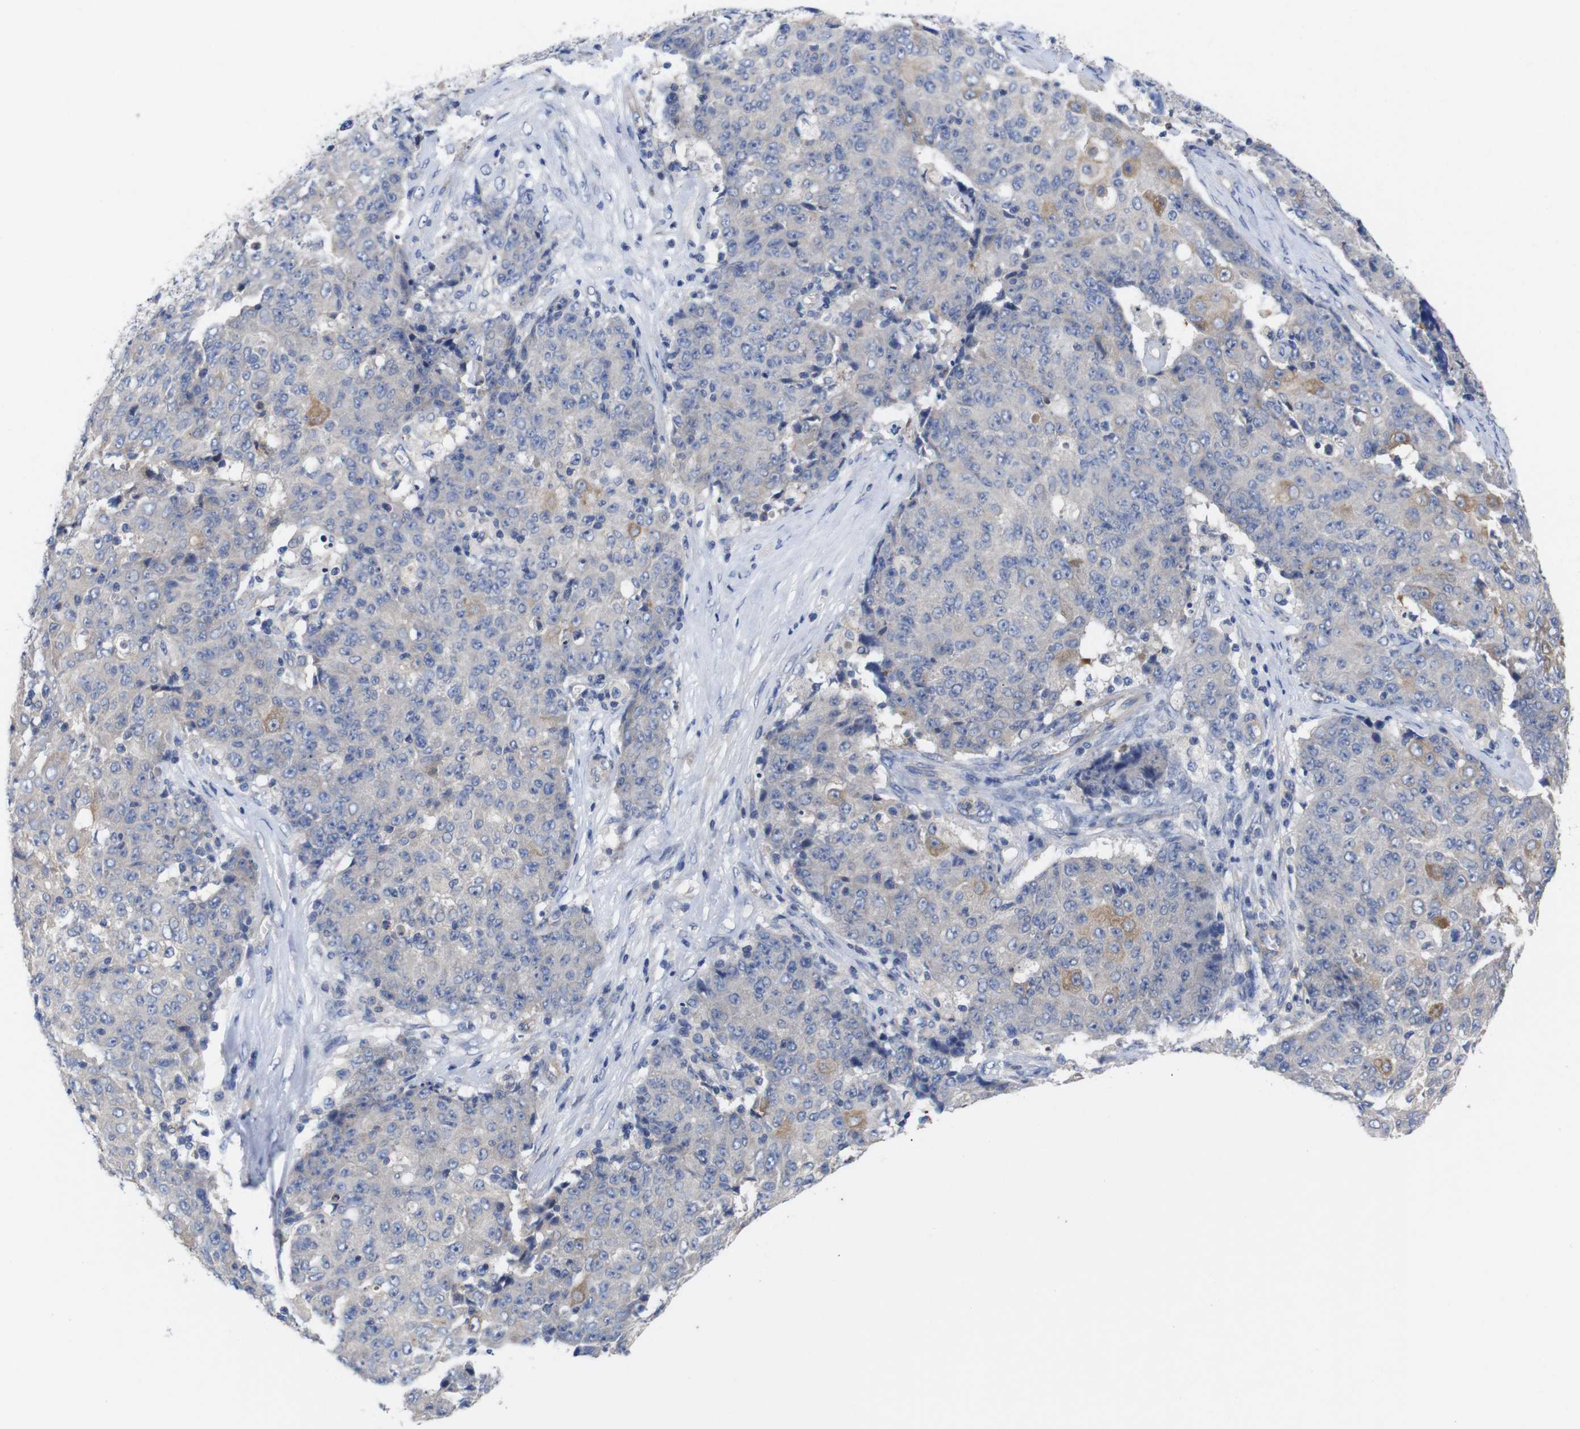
{"staining": {"intensity": "moderate", "quantity": "<25%", "location": "cytoplasmic/membranous"}, "tissue": "ovarian cancer", "cell_type": "Tumor cells", "image_type": "cancer", "snomed": [{"axis": "morphology", "description": "Carcinoma, endometroid"}, {"axis": "topography", "description": "Ovary"}], "caption": "Ovarian cancer tissue exhibits moderate cytoplasmic/membranous staining in about <25% of tumor cells, visualized by immunohistochemistry.", "gene": "USH1C", "patient": {"sex": "female", "age": 42}}